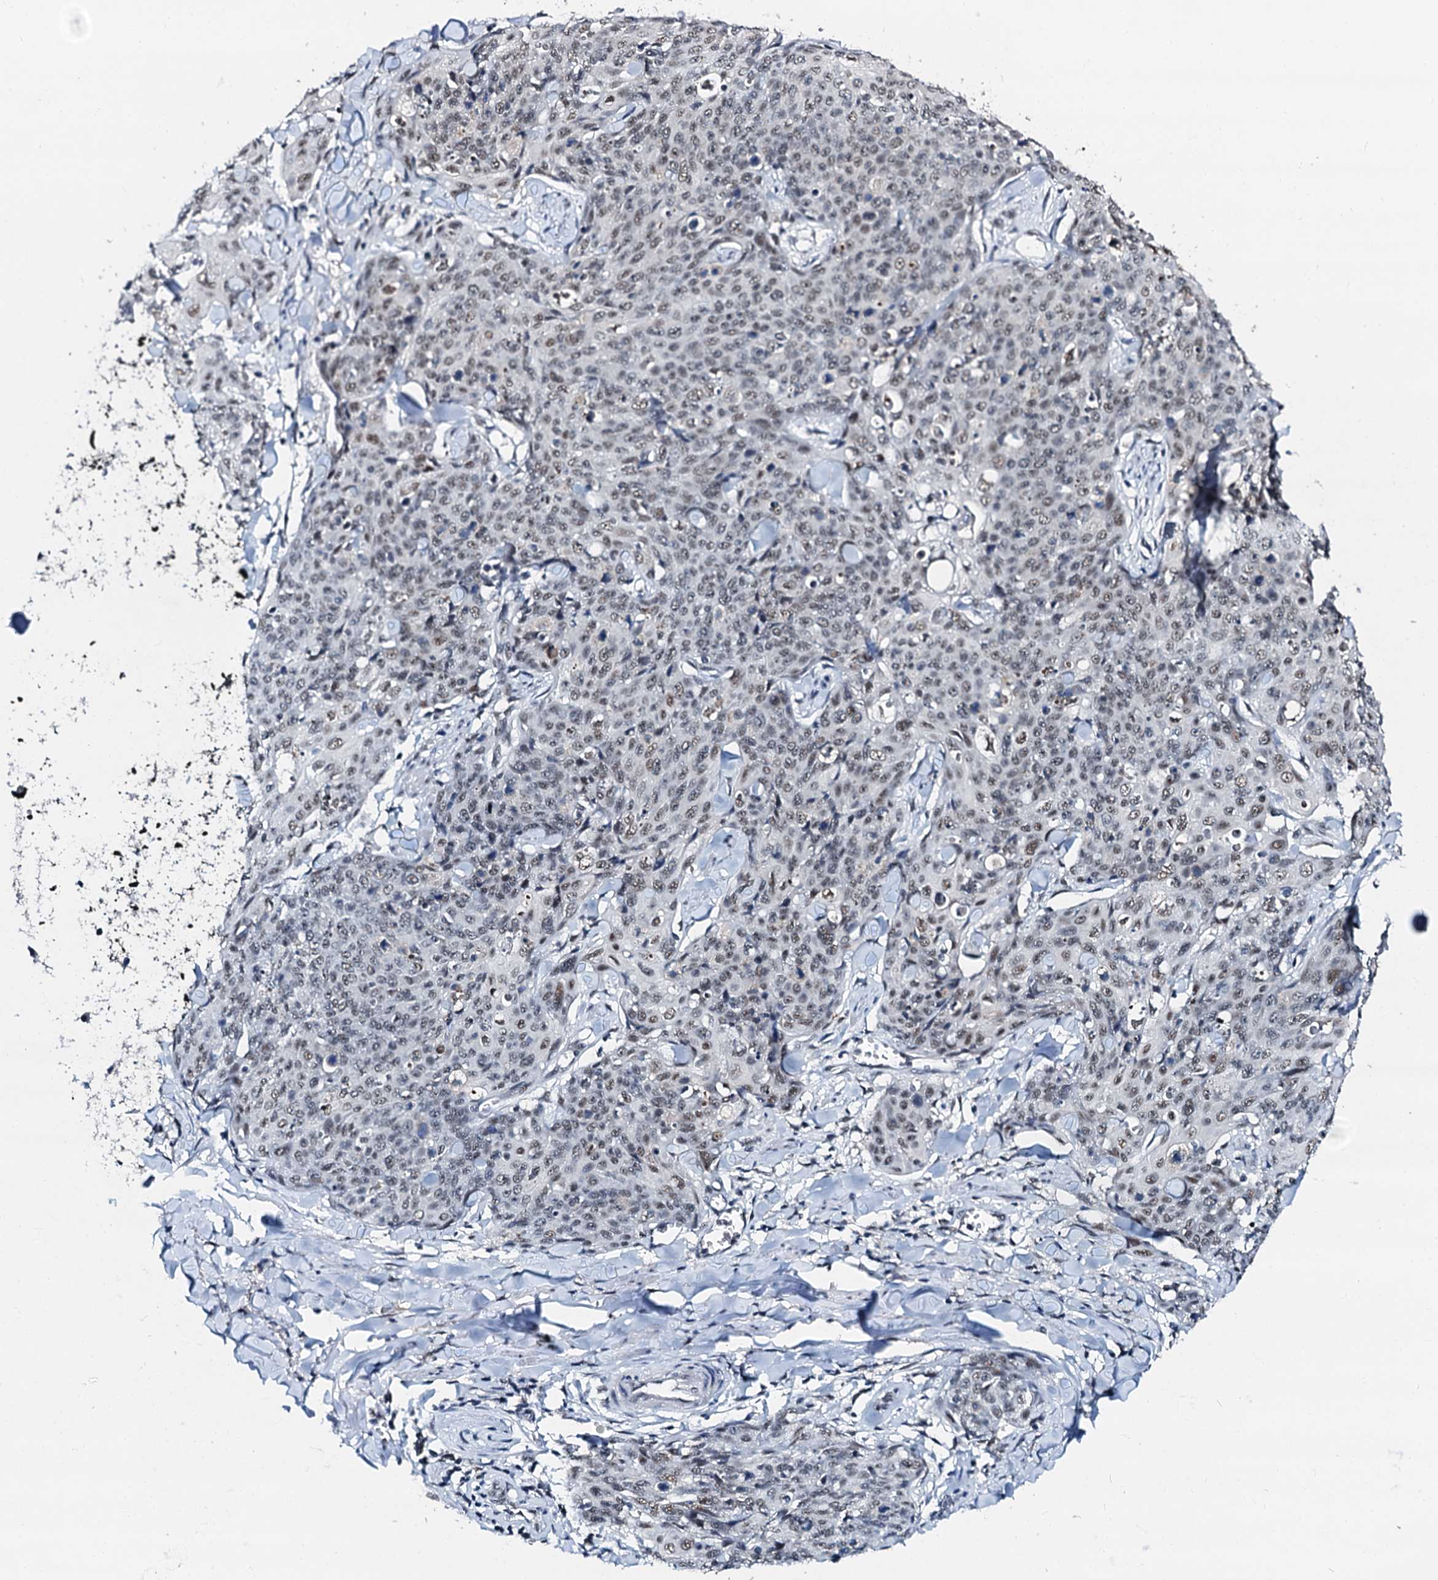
{"staining": {"intensity": "weak", "quantity": ">75%", "location": "nuclear"}, "tissue": "skin cancer", "cell_type": "Tumor cells", "image_type": "cancer", "snomed": [{"axis": "morphology", "description": "Squamous cell carcinoma, NOS"}, {"axis": "topography", "description": "Skin"}, {"axis": "topography", "description": "Vulva"}], "caption": "IHC staining of squamous cell carcinoma (skin), which demonstrates low levels of weak nuclear expression in about >75% of tumor cells indicating weak nuclear protein staining. The staining was performed using DAB (brown) for protein detection and nuclei were counterstained in hematoxylin (blue).", "gene": "SNRPD1", "patient": {"sex": "female", "age": 85}}